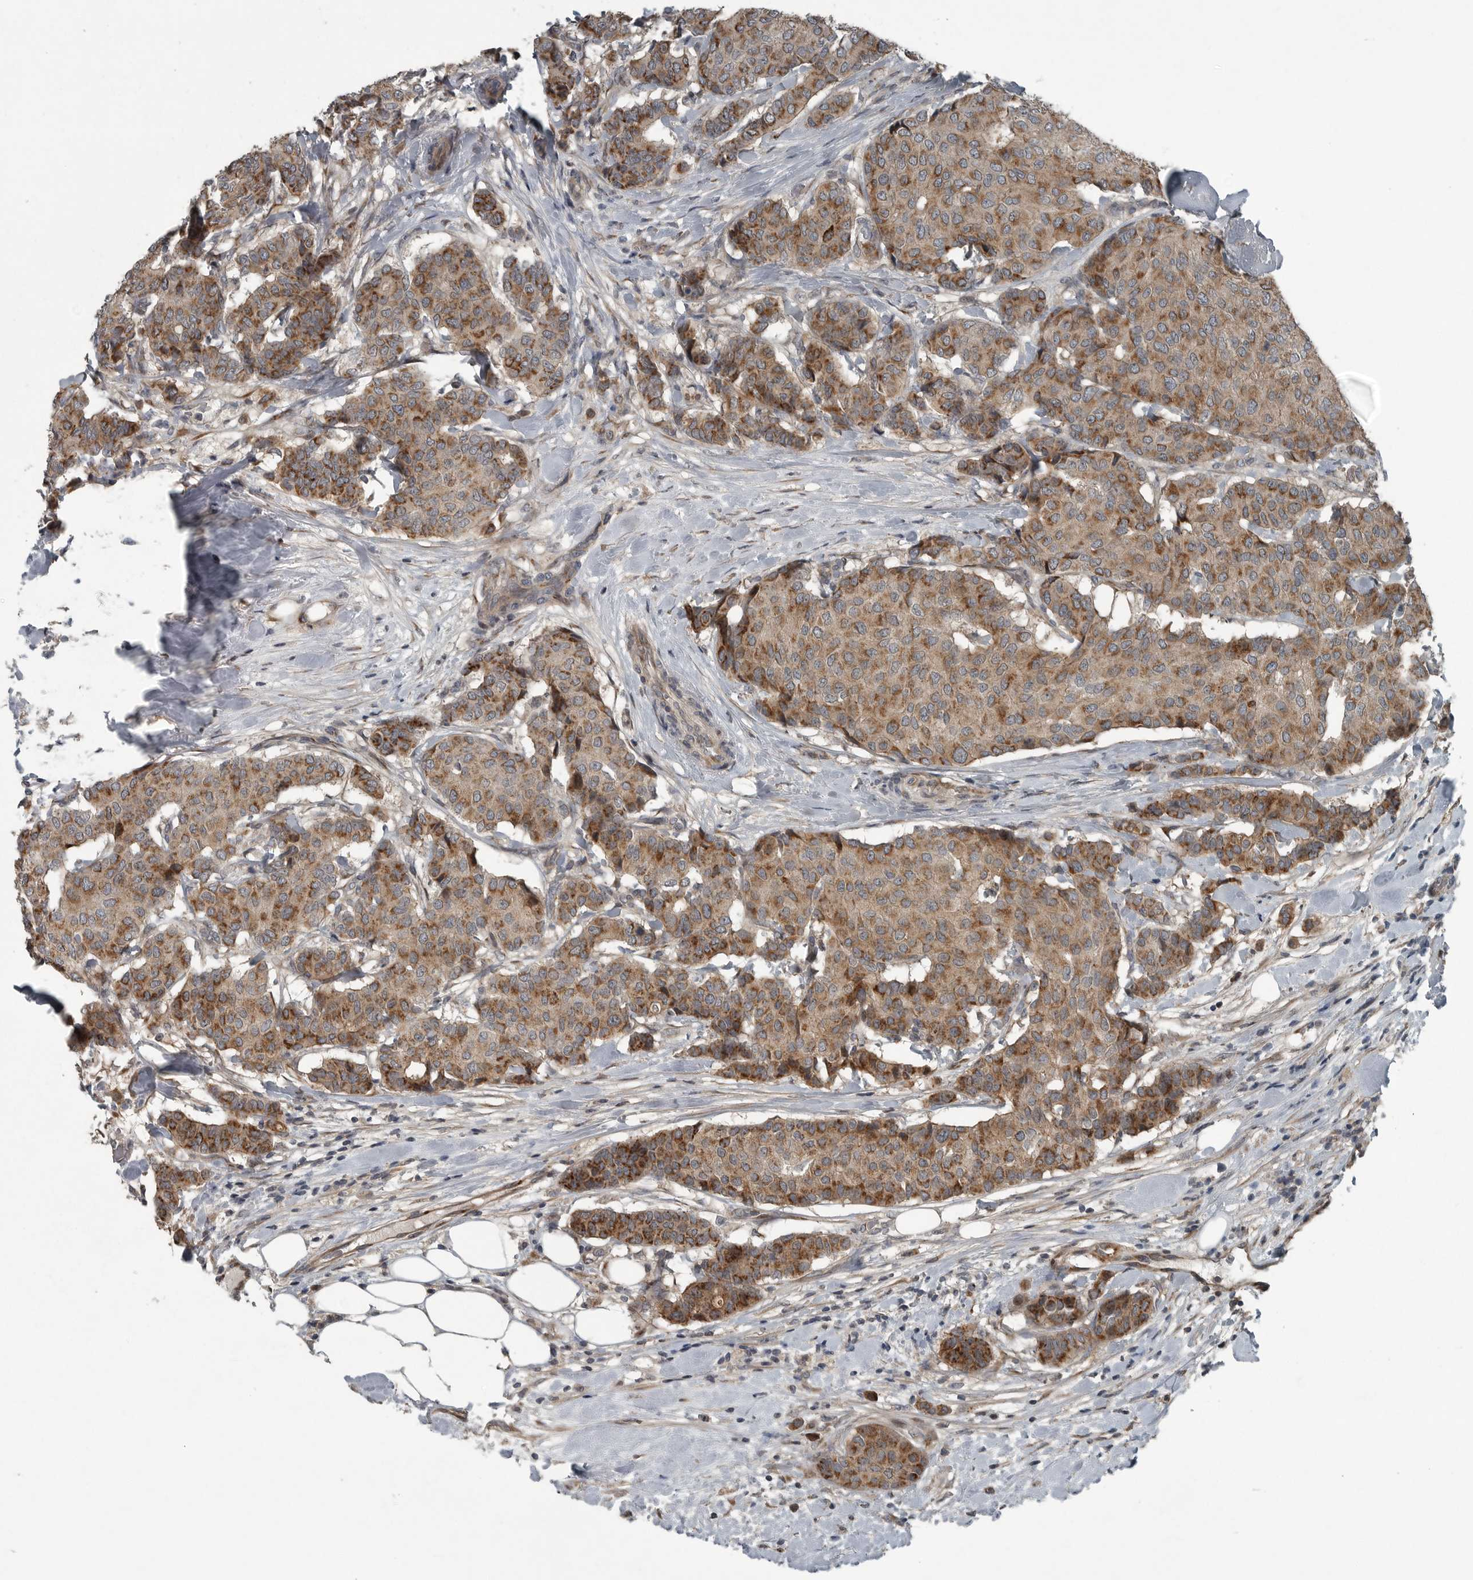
{"staining": {"intensity": "moderate", "quantity": ">75%", "location": "cytoplasmic/membranous"}, "tissue": "breast cancer", "cell_type": "Tumor cells", "image_type": "cancer", "snomed": [{"axis": "morphology", "description": "Duct carcinoma"}, {"axis": "topography", "description": "Breast"}], "caption": "This is an image of IHC staining of breast cancer, which shows moderate staining in the cytoplasmic/membranous of tumor cells.", "gene": "ZNF345", "patient": {"sex": "female", "age": 75}}